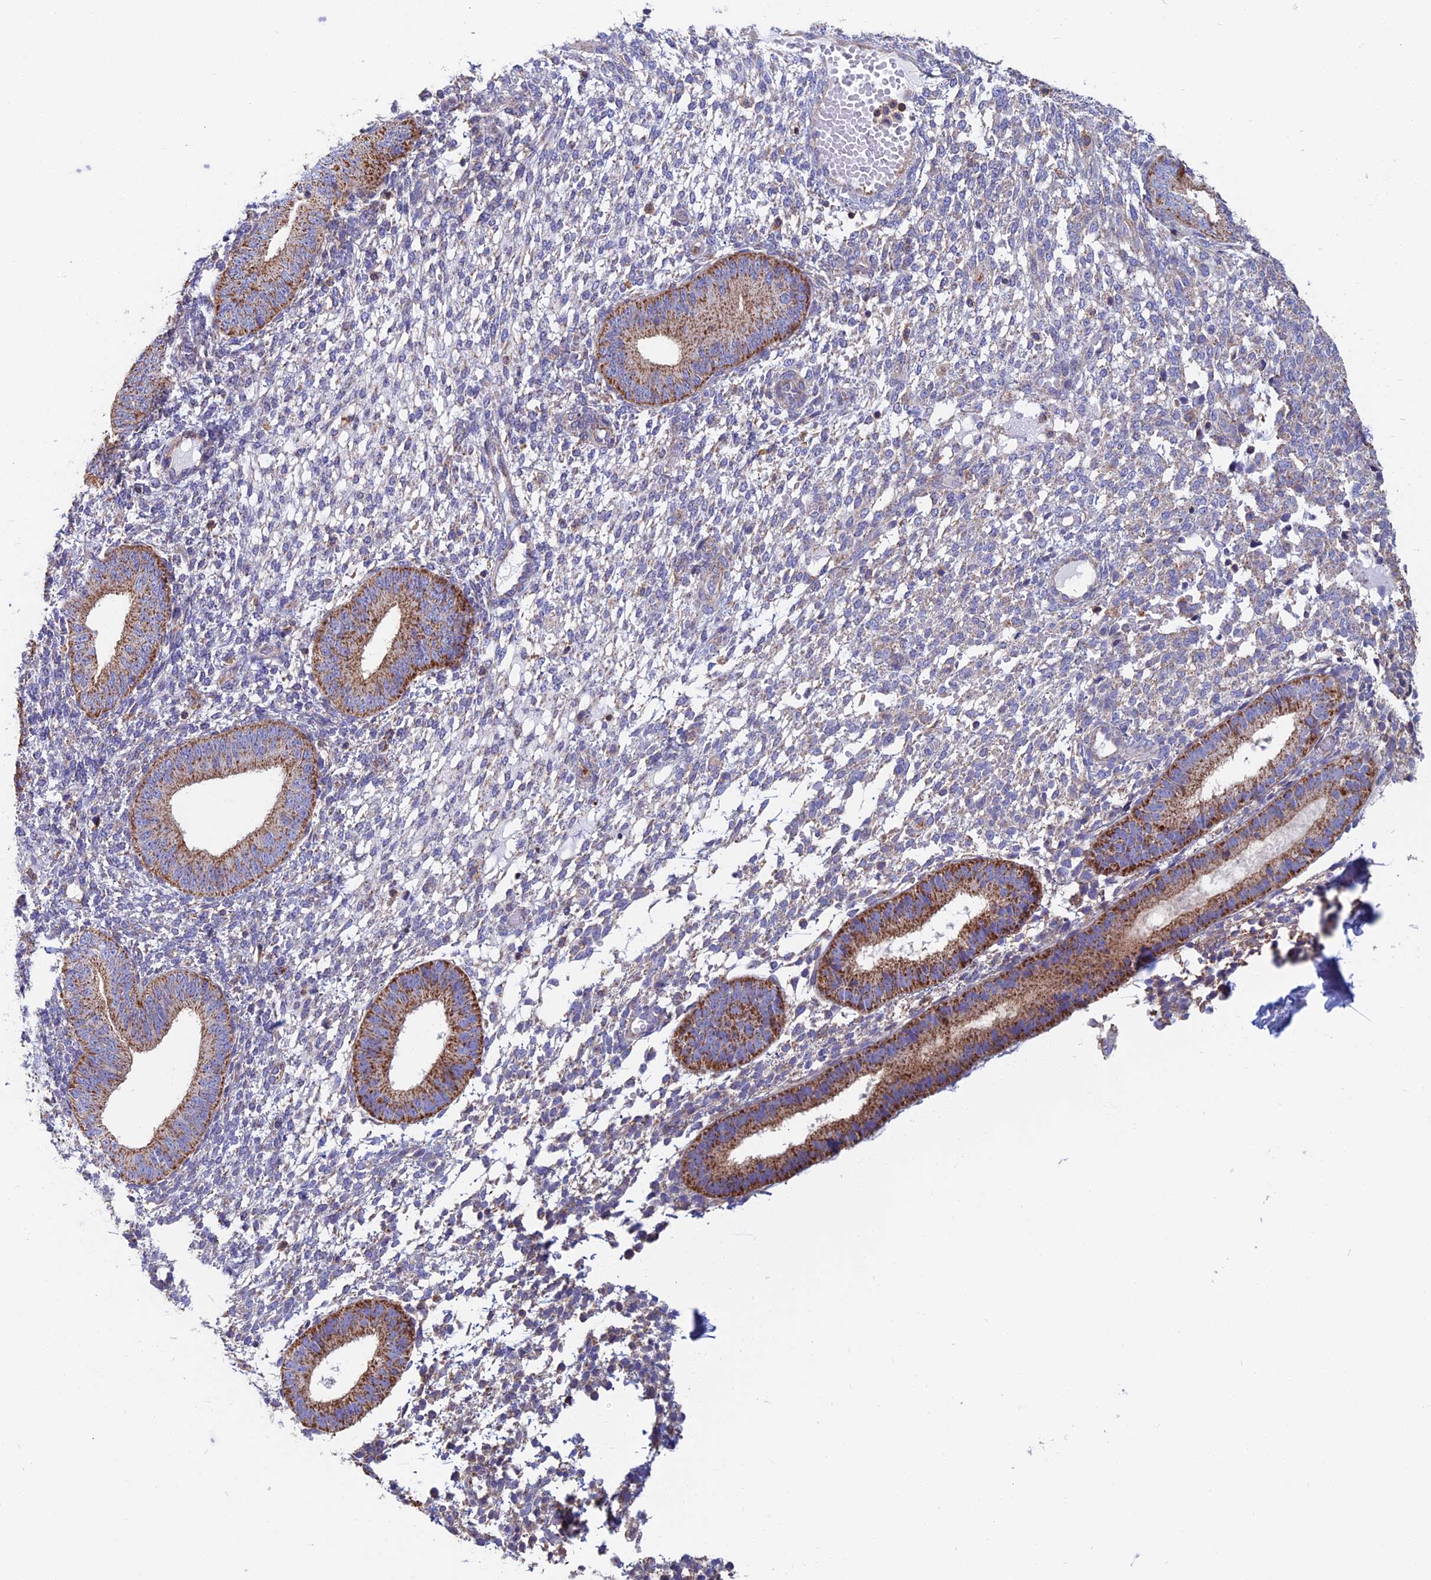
{"staining": {"intensity": "negative", "quantity": "none", "location": "none"}, "tissue": "endometrium", "cell_type": "Cells in endometrial stroma", "image_type": "normal", "snomed": [{"axis": "morphology", "description": "Normal tissue, NOS"}, {"axis": "topography", "description": "Endometrium"}], "caption": "Endometrium was stained to show a protein in brown. There is no significant positivity in cells in endometrial stroma. (Immunohistochemistry, brightfield microscopy, high magnification).", "gene": "HSD17B8", "patient": {"sex": "female", "age": 49}}